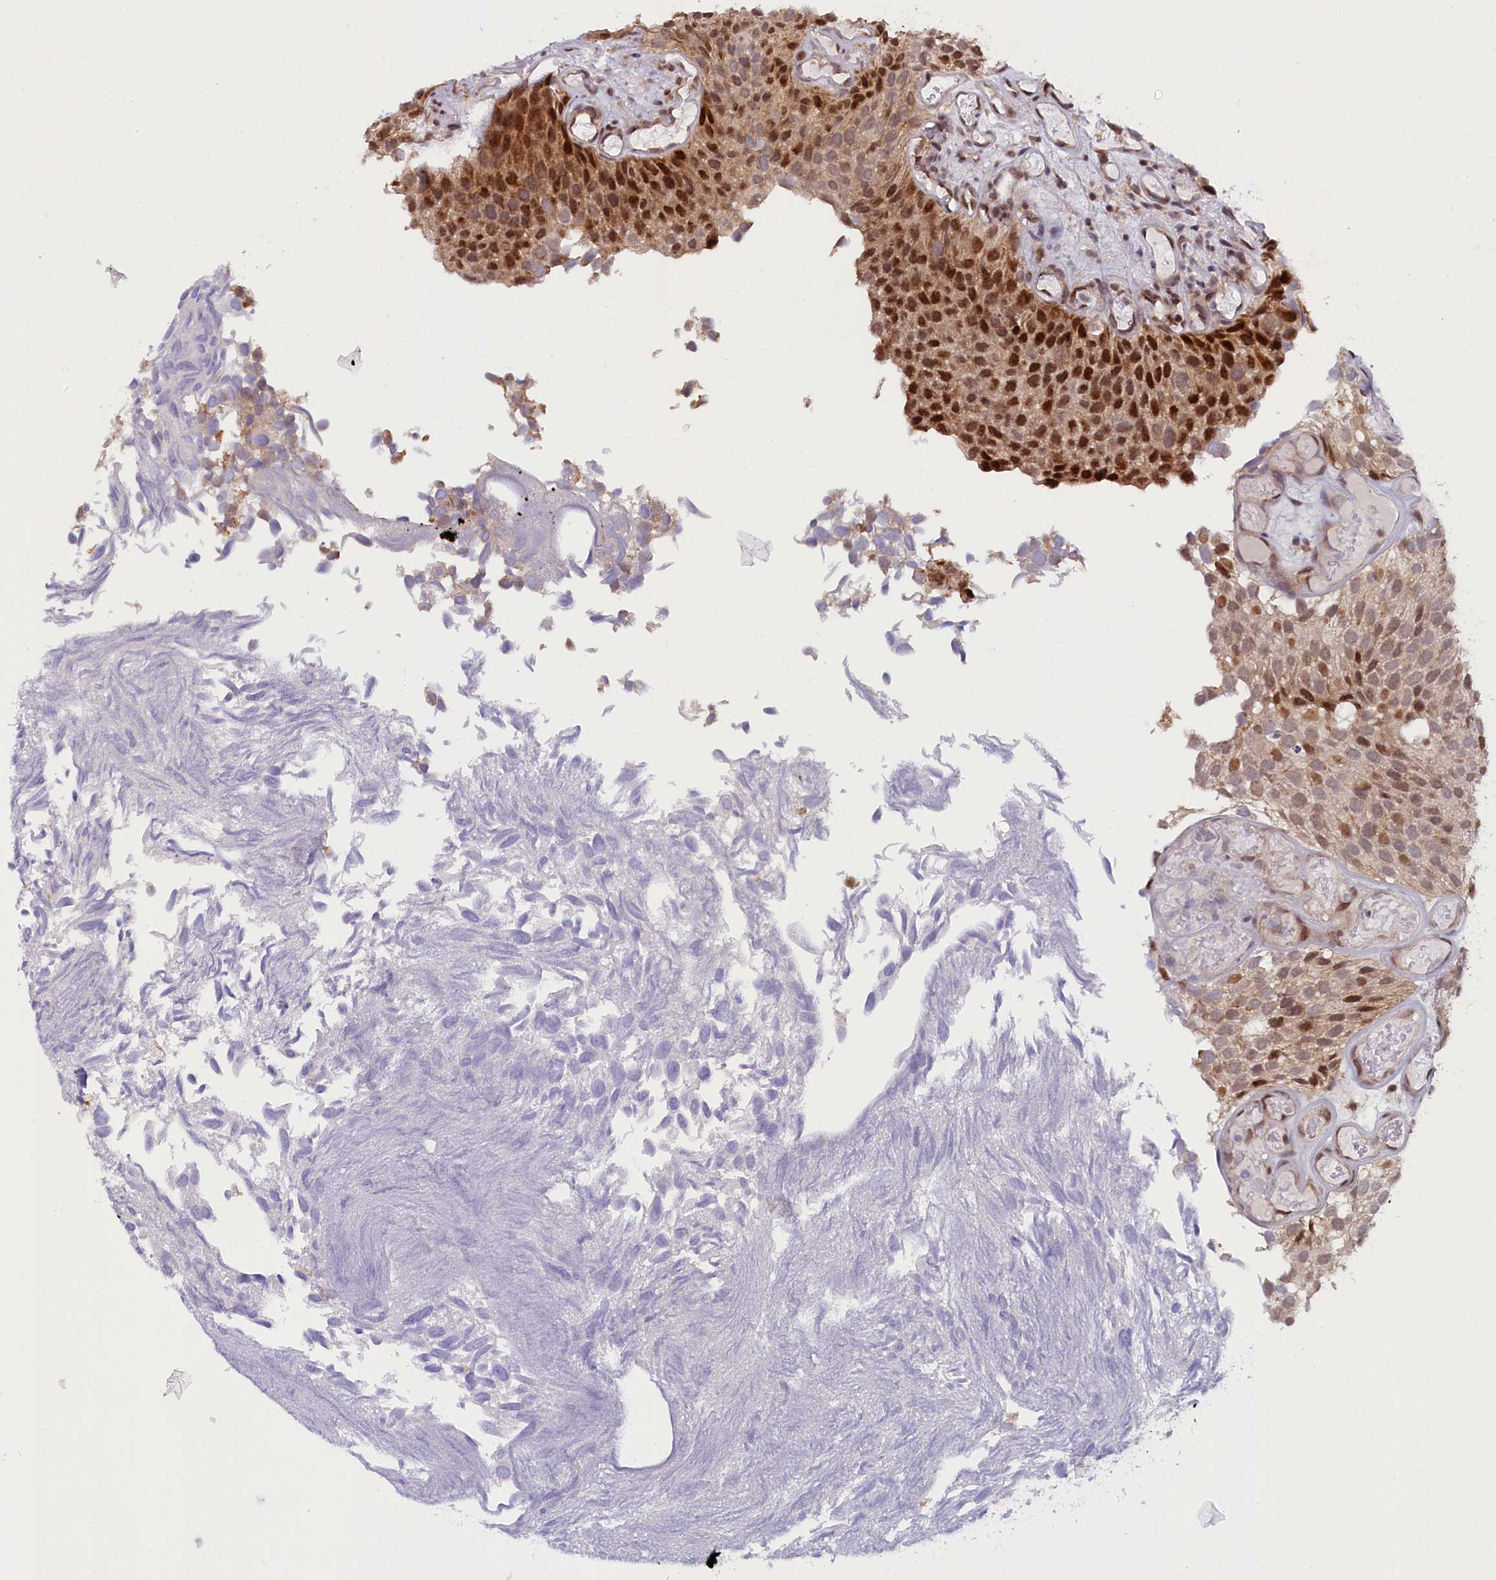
{"staining": {"intensity": "strong", "quantity": "25%-75%", "location": "cytoplasmic/membranous,nuclear"}, "tissue": "urothelial cancer", "cell_type": "Tumor cells", "image_type": "cancer", "snomed": [{"axis": "morphology", "description": "Urothelial carcinoma, Low grade"}, {"axis": "topography", "description": "Urinary bladder"}], "caption": "Protein expression analysis of human urothelial carcinoma (low-grade) reveals strong cytoplasmic/membranous and nuclear staining in approximately 25%-75% of tumor cells.", "gene": "CCL23", "patient": {"sex": "male", "age": 89}}